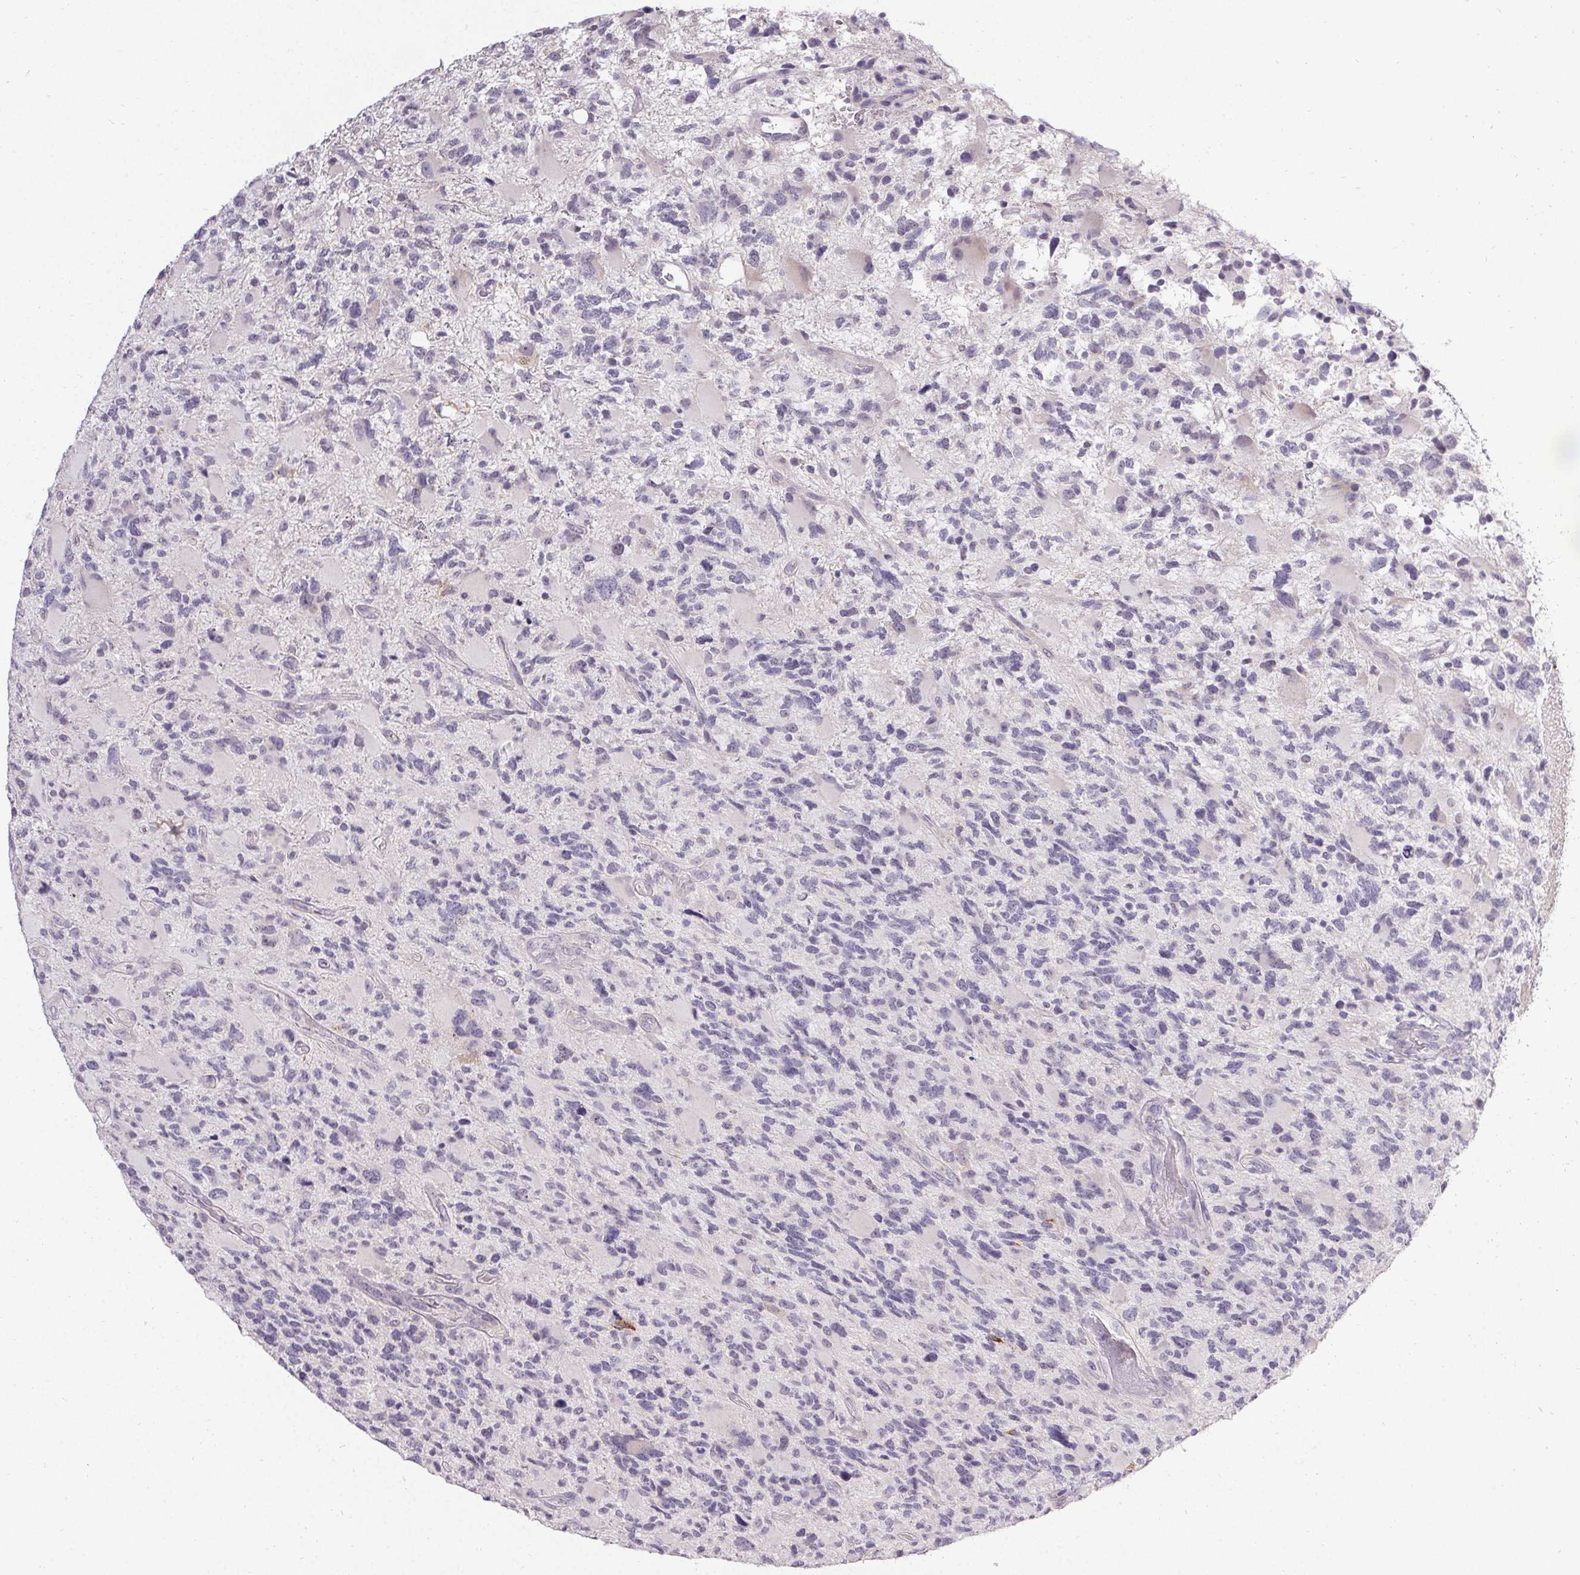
{"staining": {"intensity": "negative", "quantity": "none", "location": "none"}, "tissue": "glioma", "cell_type": "Tumor cells", "image_type": "cancer", "snomed": [{"axis": "morphology", "description": "Glioma, malignant, High grade"}, {"axis": "topography", "description": "Brain"}], "caption": "Tumor cells are negative for protein expression in human high-grade glioma (malignant).", "gene": "PMEL", "patient": {"sex": "female", "age": 71}}